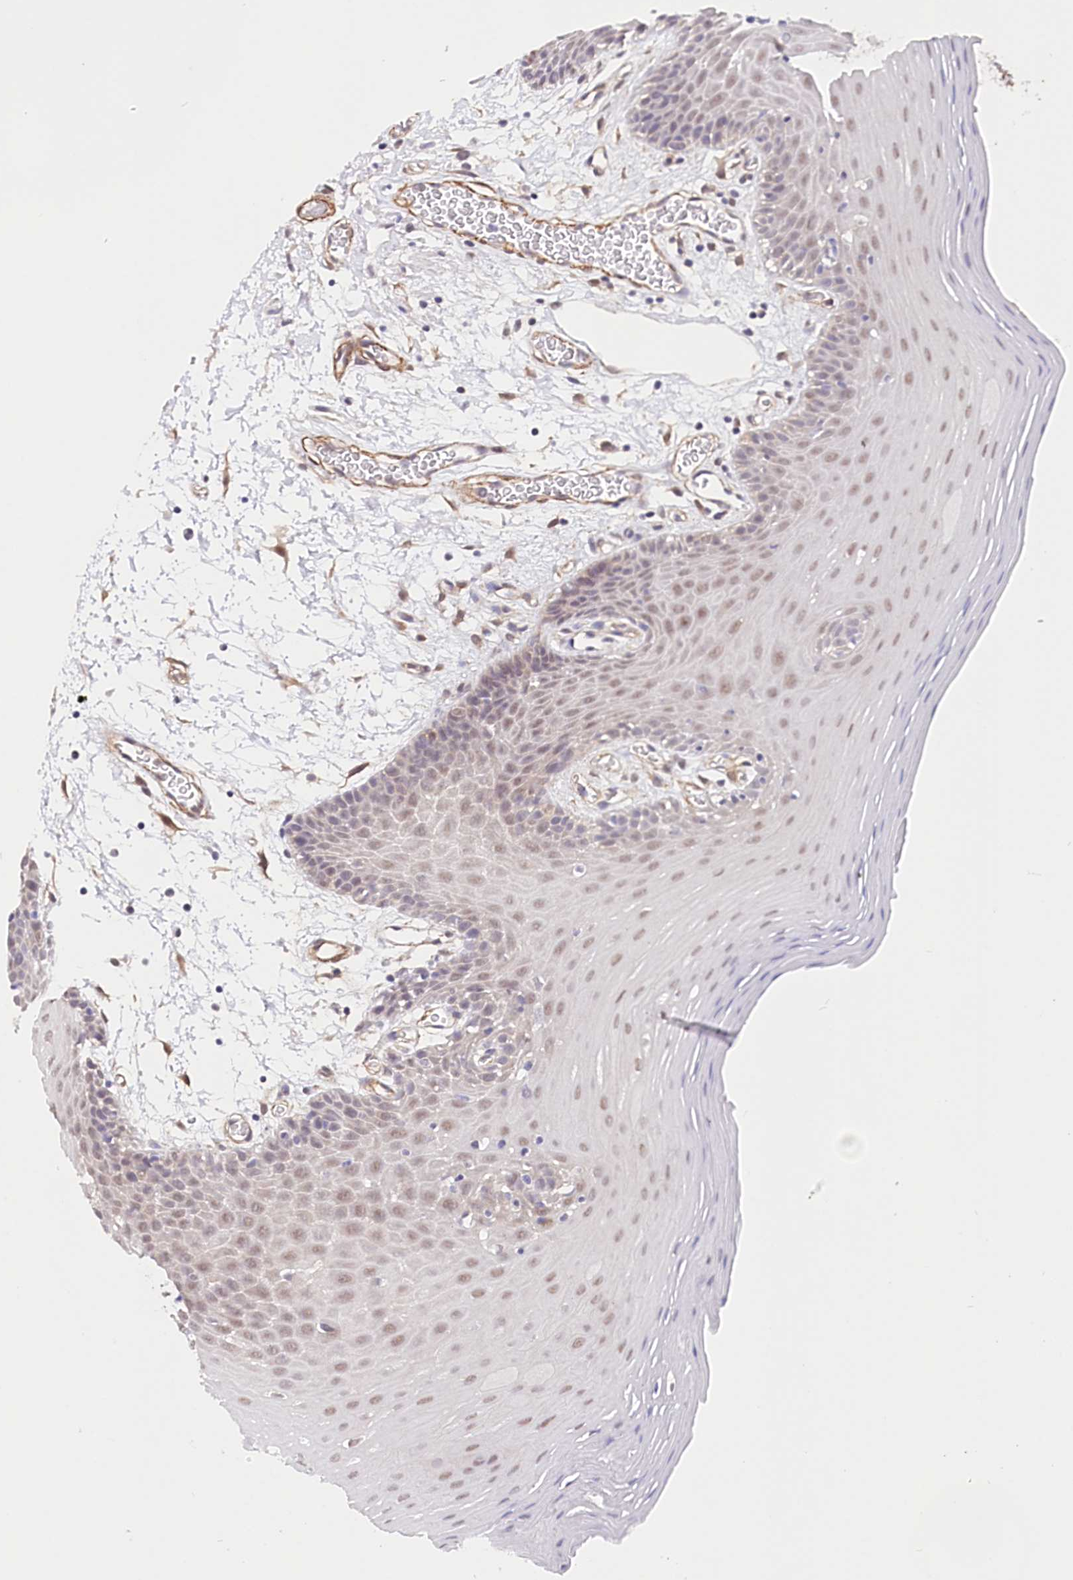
{"staining": {"intensity": "moderate", "quantity": "25%-75%", "location": "nuclear"}, "tissue": "oral mucosa", "cell_type": "Squamous epithelial cells", "image_type": "normal", "snomed": [{"axis": "morphology", "description": "Normal tissue, NOS"}, {"axis": "topography", "description": "Skeletal muscle"}, {"axis": "topography", "description": "Oral tissue"}, {"axis": "topography", "description": "Salivary gland"}, {"axis": "topography", "description": "Peripheral nerve tissue"}], "caption": "Protein expression analysis of normal oral mucosa displays moderate nuclear expression in about 25%-75% of squamous epithelial cells. (DAB = brown stain, brightfield microscopy at high magnification).", "gene": "PPP2R5B", "patient": {"sex": "male", "age": 54}}